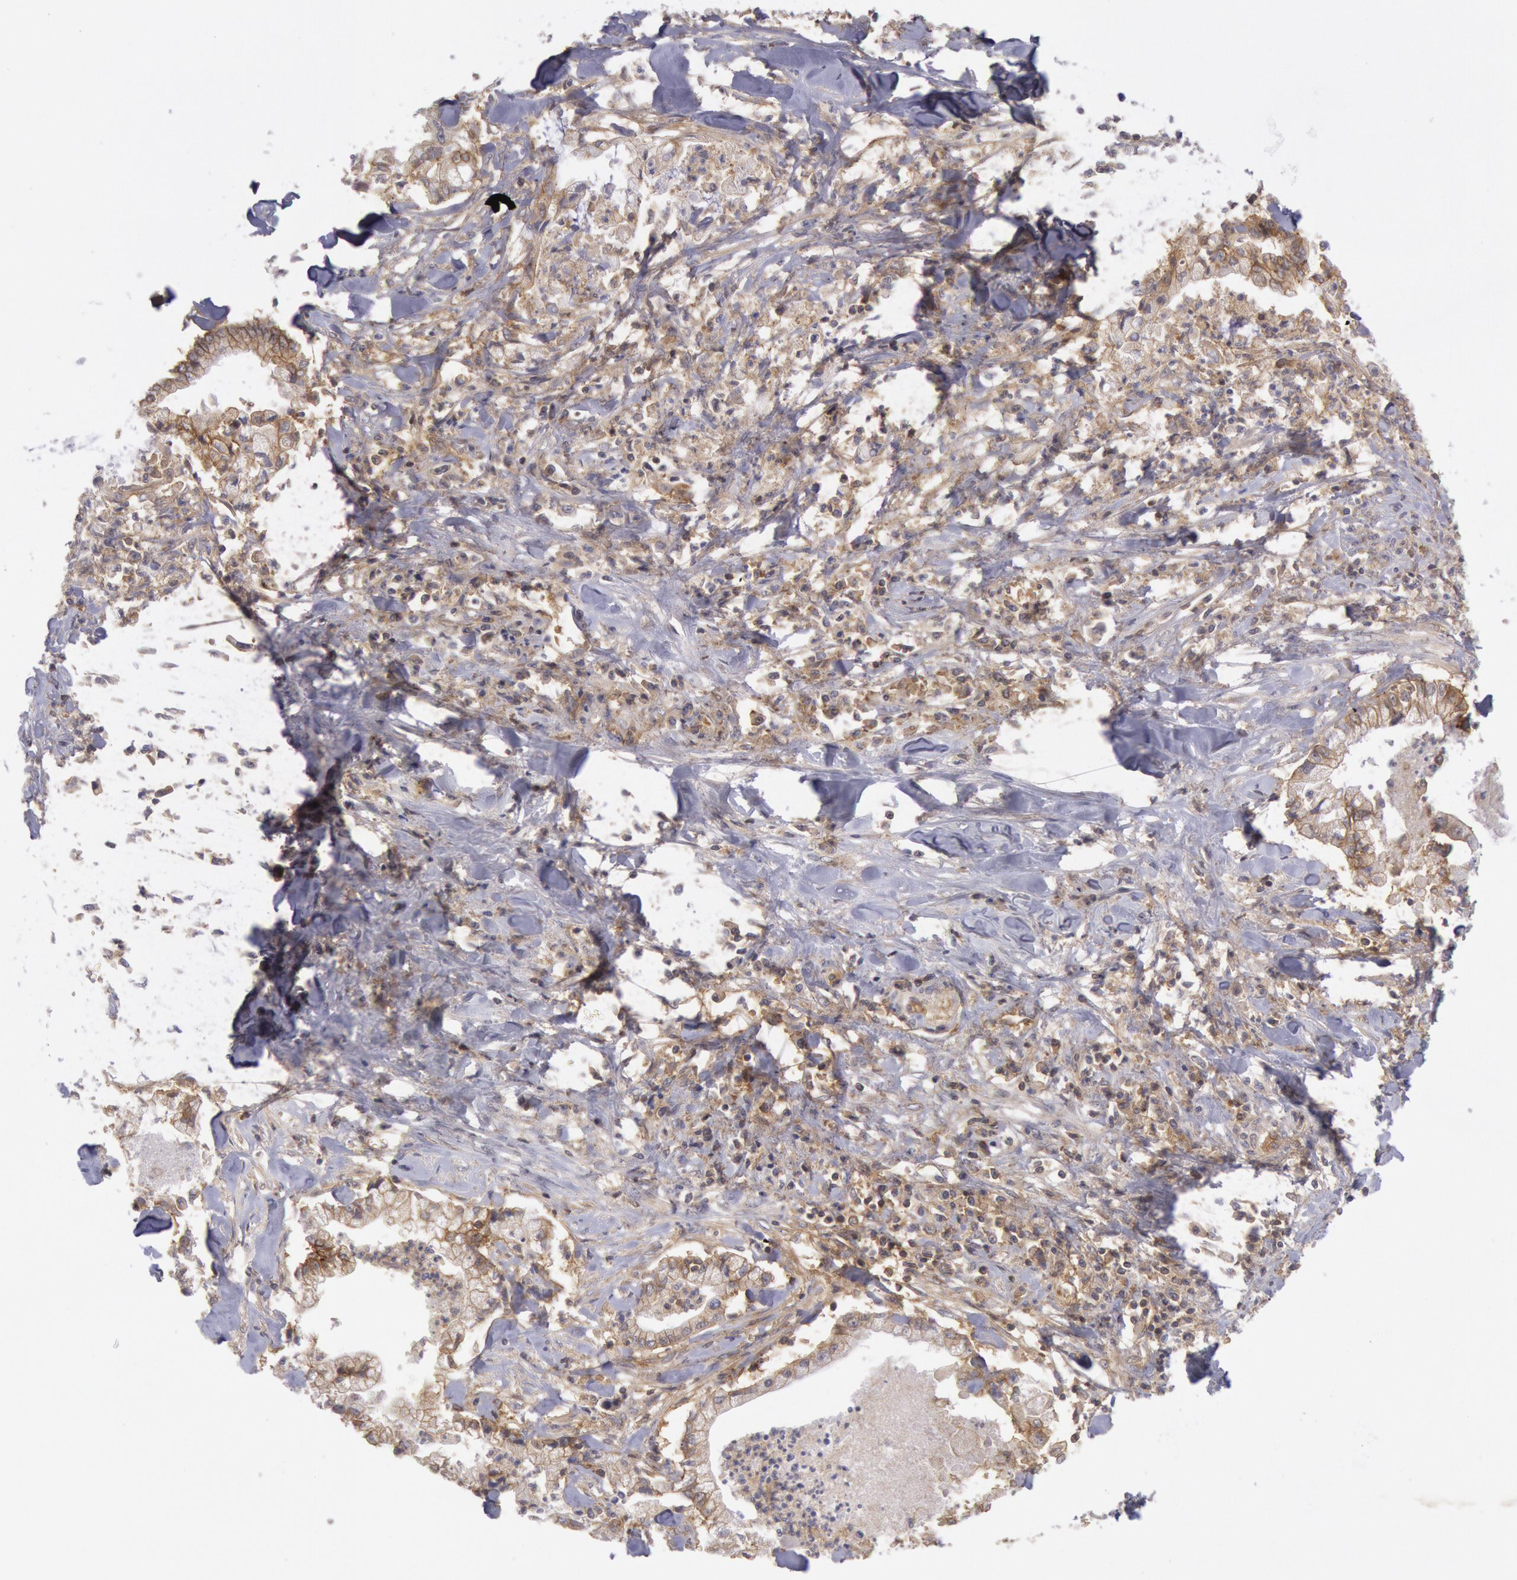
{"staining": {"intensity": "moderate", "quantity": "25%-75%", "location": "cytoplasmic/membranous"}, "tissue": "liver cancer", "cell_type": "Tumor cells", "image_type": "cancer", "snomed": [{"axis": "morphology", "description": "Cholangiocarcinoma"}, {"axis": "topography", "description": "Liver"}], "caption": "About 25%-75% of tumor cells in human liver cancer (cholangiocarcinoma) reveal moderate cytoplasmic/membranous protein staining as visualized by brown immunohistochemical staining.", "gene": "STX4", "patient": {"sex": "male", "age": 57}}